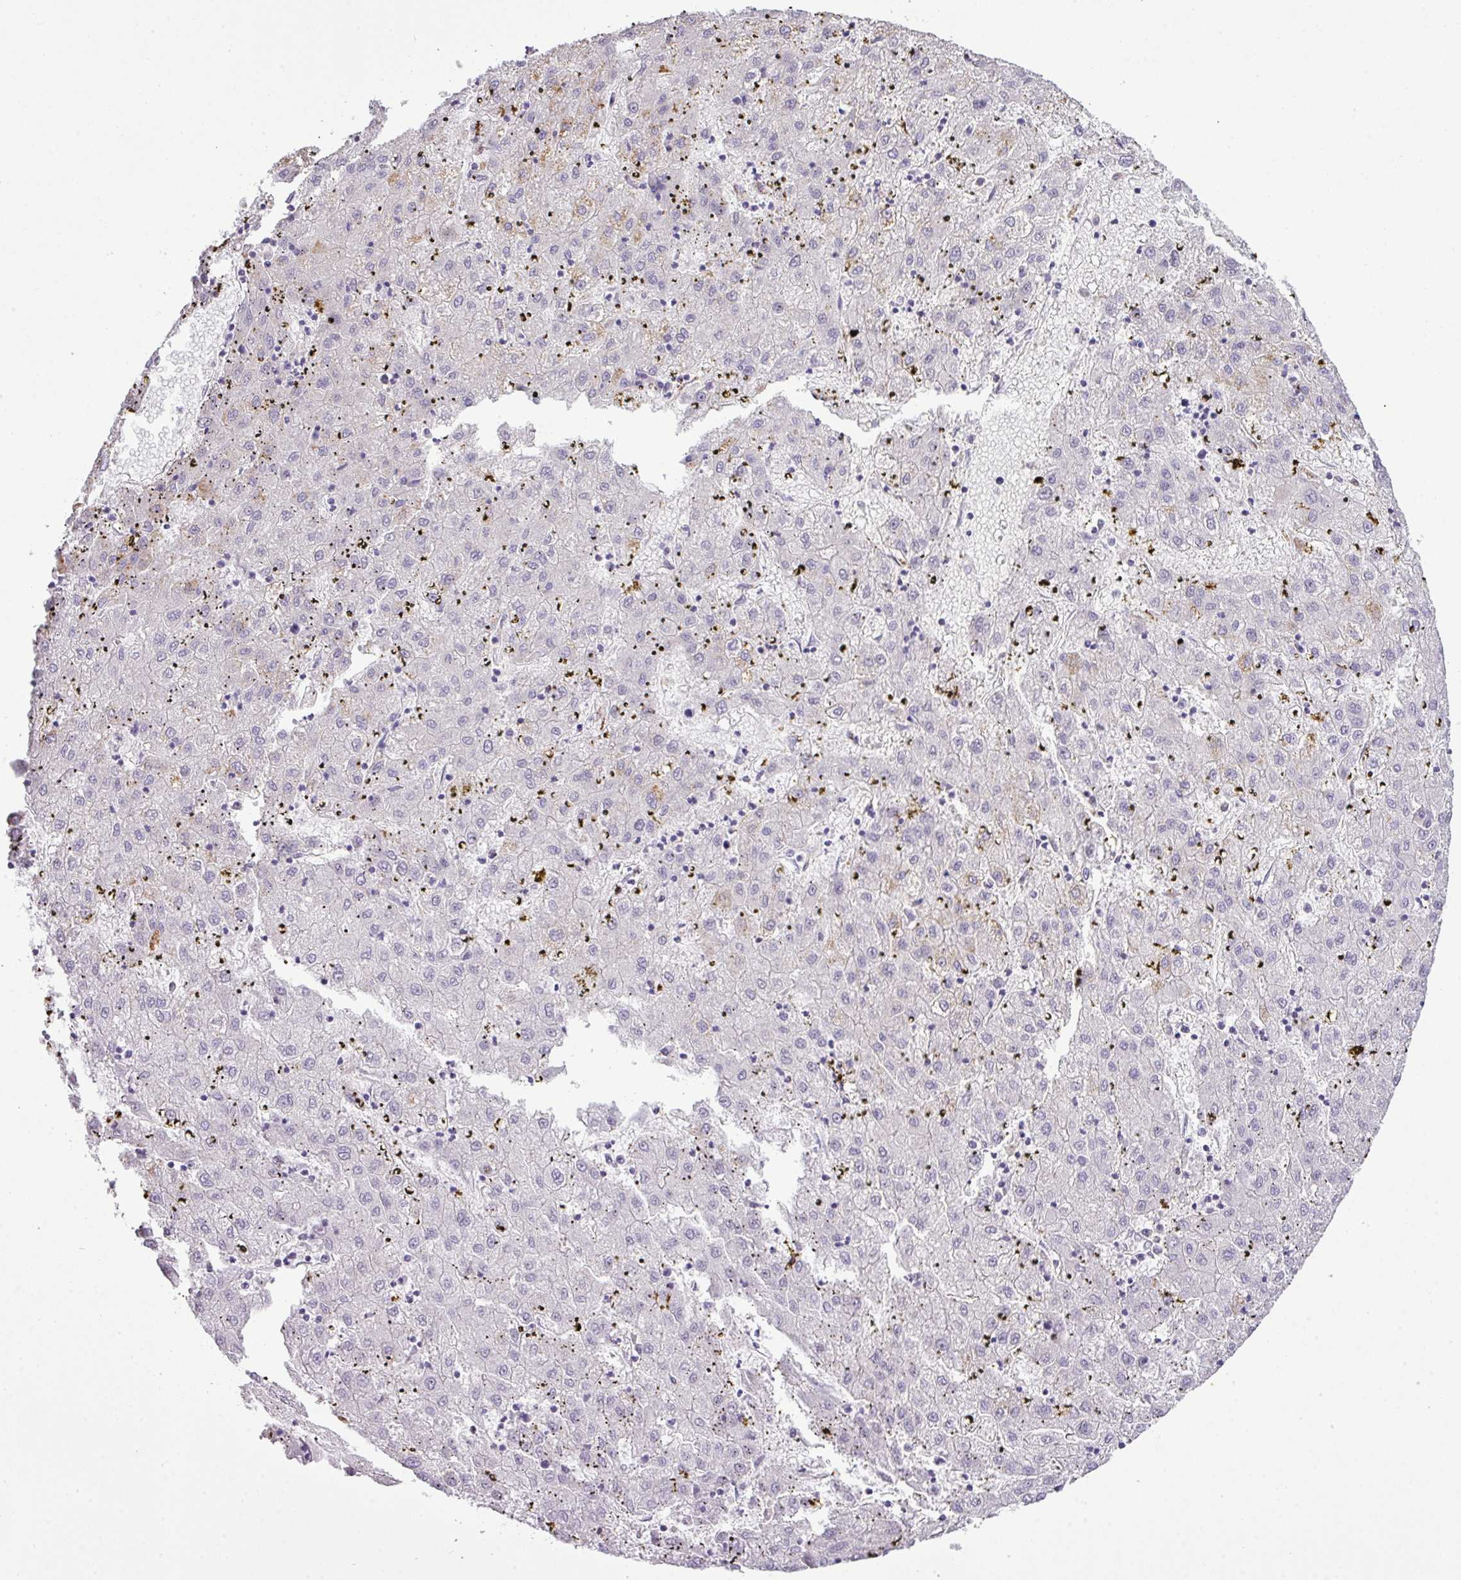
{"staining": {"intensity": "negative", "quantity": "none", "location": "none"}, "tissue": "liver cancer", "cell_type": "Tumor cells", "image_type": "cancer", "snomed": [{"axis": "morphology", "description": "Carcinoma, Hepatocellular, NOS"}, {"axis": "topography", "description": "Liver"}], "caption": "IHC image of human liver cancer (hepatocellular carcinoma) stained for a protein (brown), which exhibits no expression in tumor cells.", "gene": "ZNF81", "patient": {"sex": "male", "age": 72}}